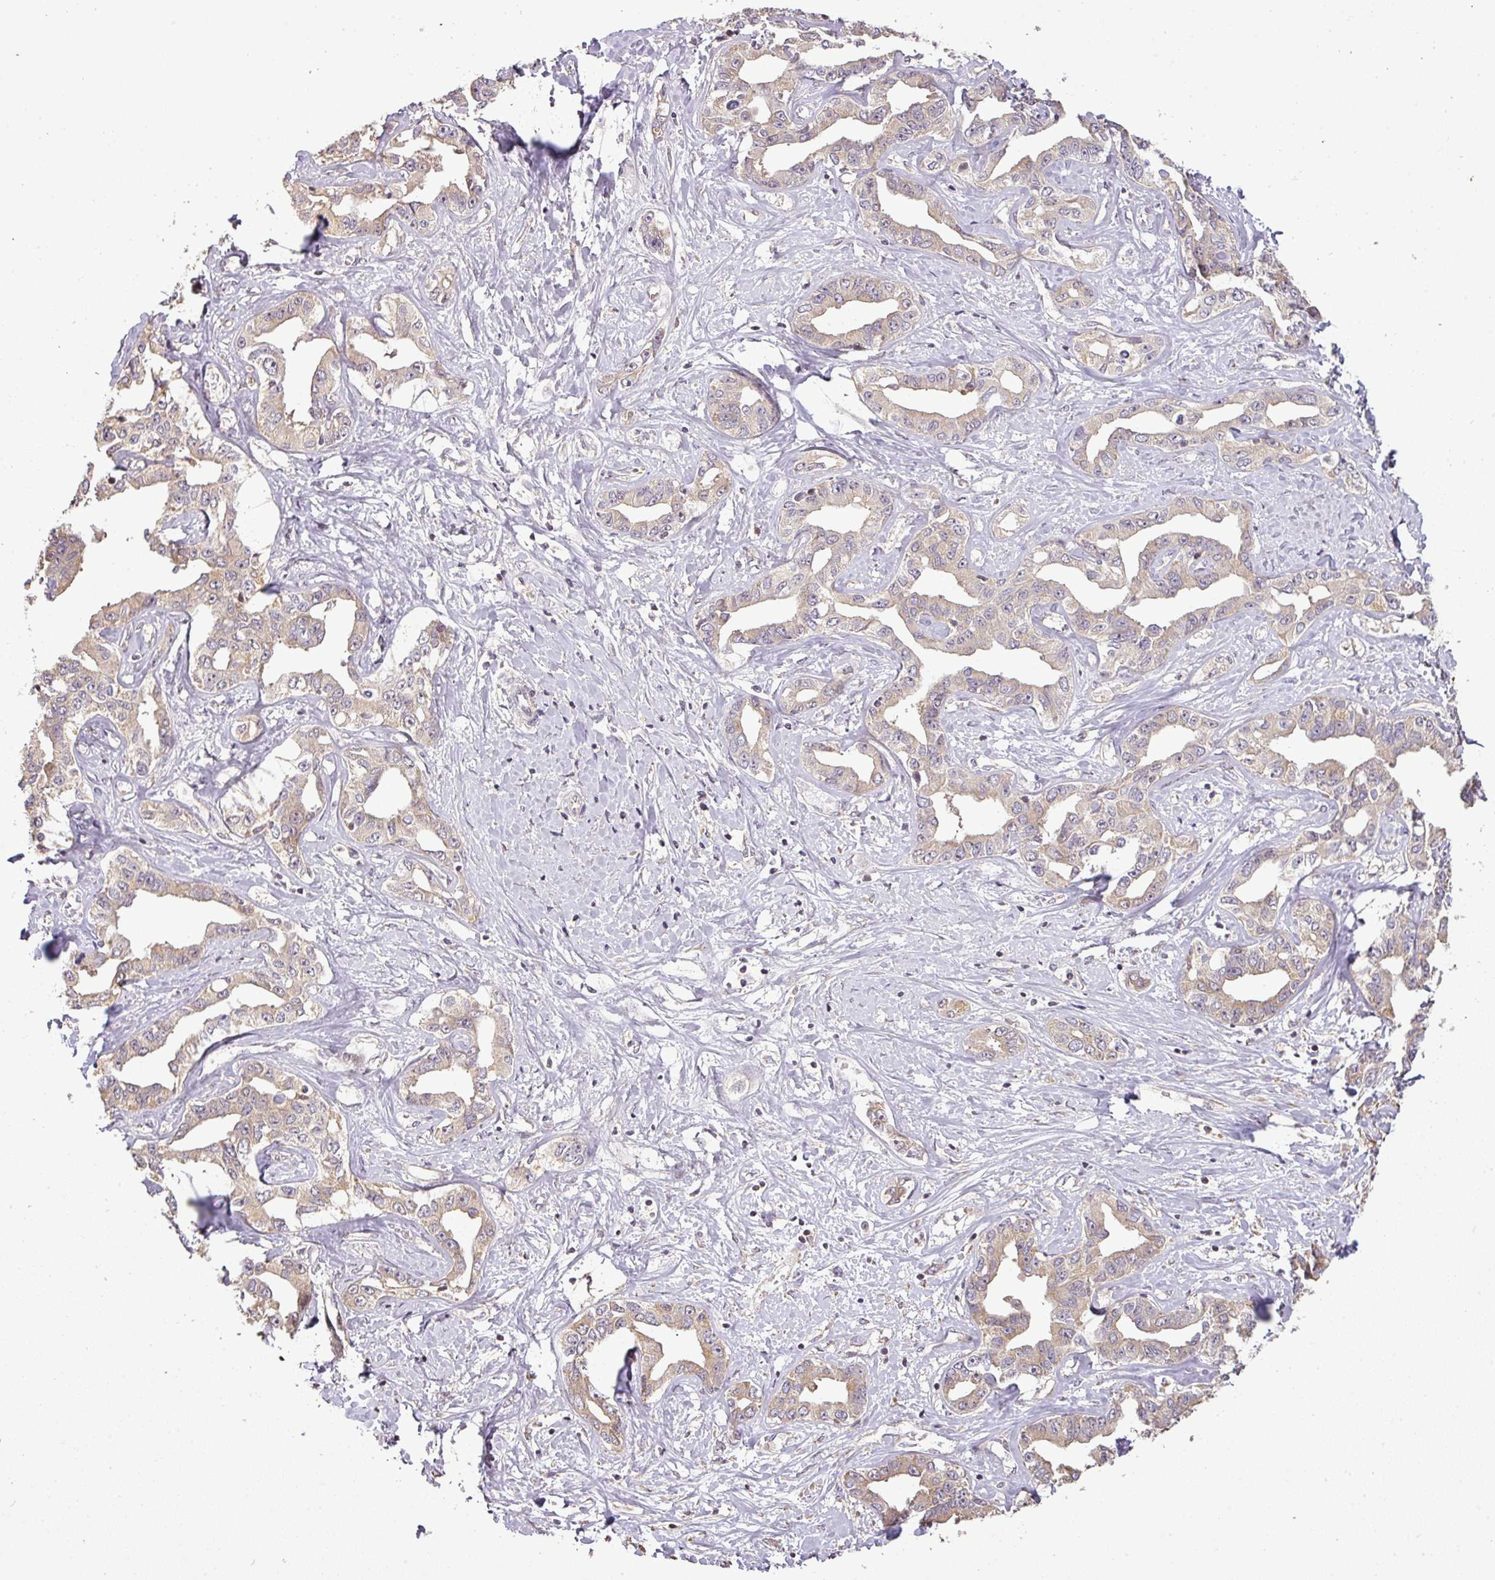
{"staining": {"intensity": "weak", "quantity": ">75%", "location": "cytoplasmic/membranous"}, "tissue": "liver cancer", "cell_type": "Tumor cells", "image_type": "cancer", "snomed": [{"axis": "morphology", "description": "Cholangiocarcinoma"}, {"axis": "topography", "description": "Liver"}], "caption": "Weak cytoplasmic/membranous protein expression is seen in about >75% of tumor cells in cholangiocarcinoma (liver).", "gene": "FAIM", "patient": {"sex": "male", "age": 59}}